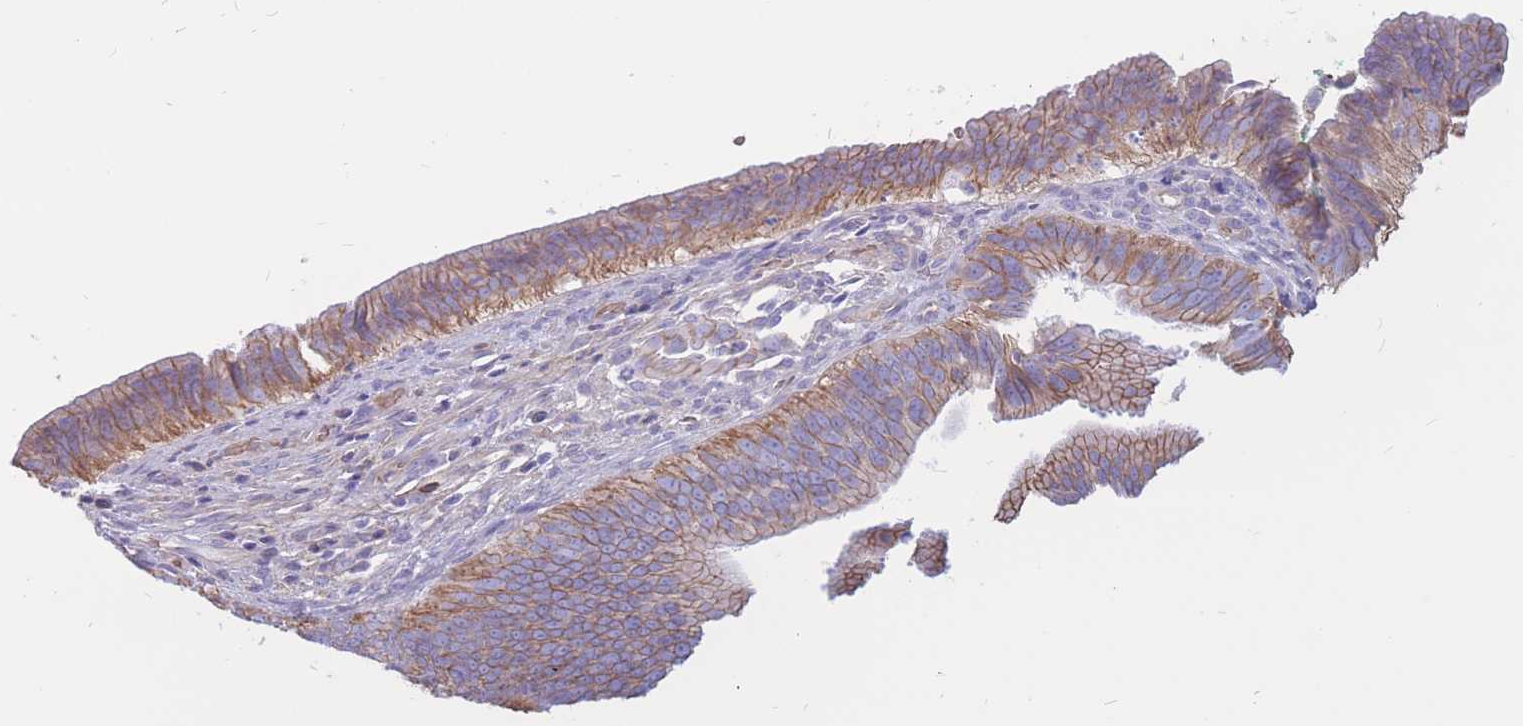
{"staining": {"intensity": "moderate", "quantity": ">75%", "location": "cytoplasmic/membranous"}, "tissue": "cervical cancer", "cell_type": "Tumor cells", "image_type": "cancer", "snomed": [{"axis": "morphology", "description": "Adenocarcinoma, NOS"}, {"axis": "topography", "description": "Cervix"}], "caption": "Moderate cytoplasmic/membranous positivity for a protein is identified in approximately >75% of tumor cells of cervical cancer using immunohistochemistry.", "gene": "ADD2", "patient": {"sex": "female", "age": 42}}